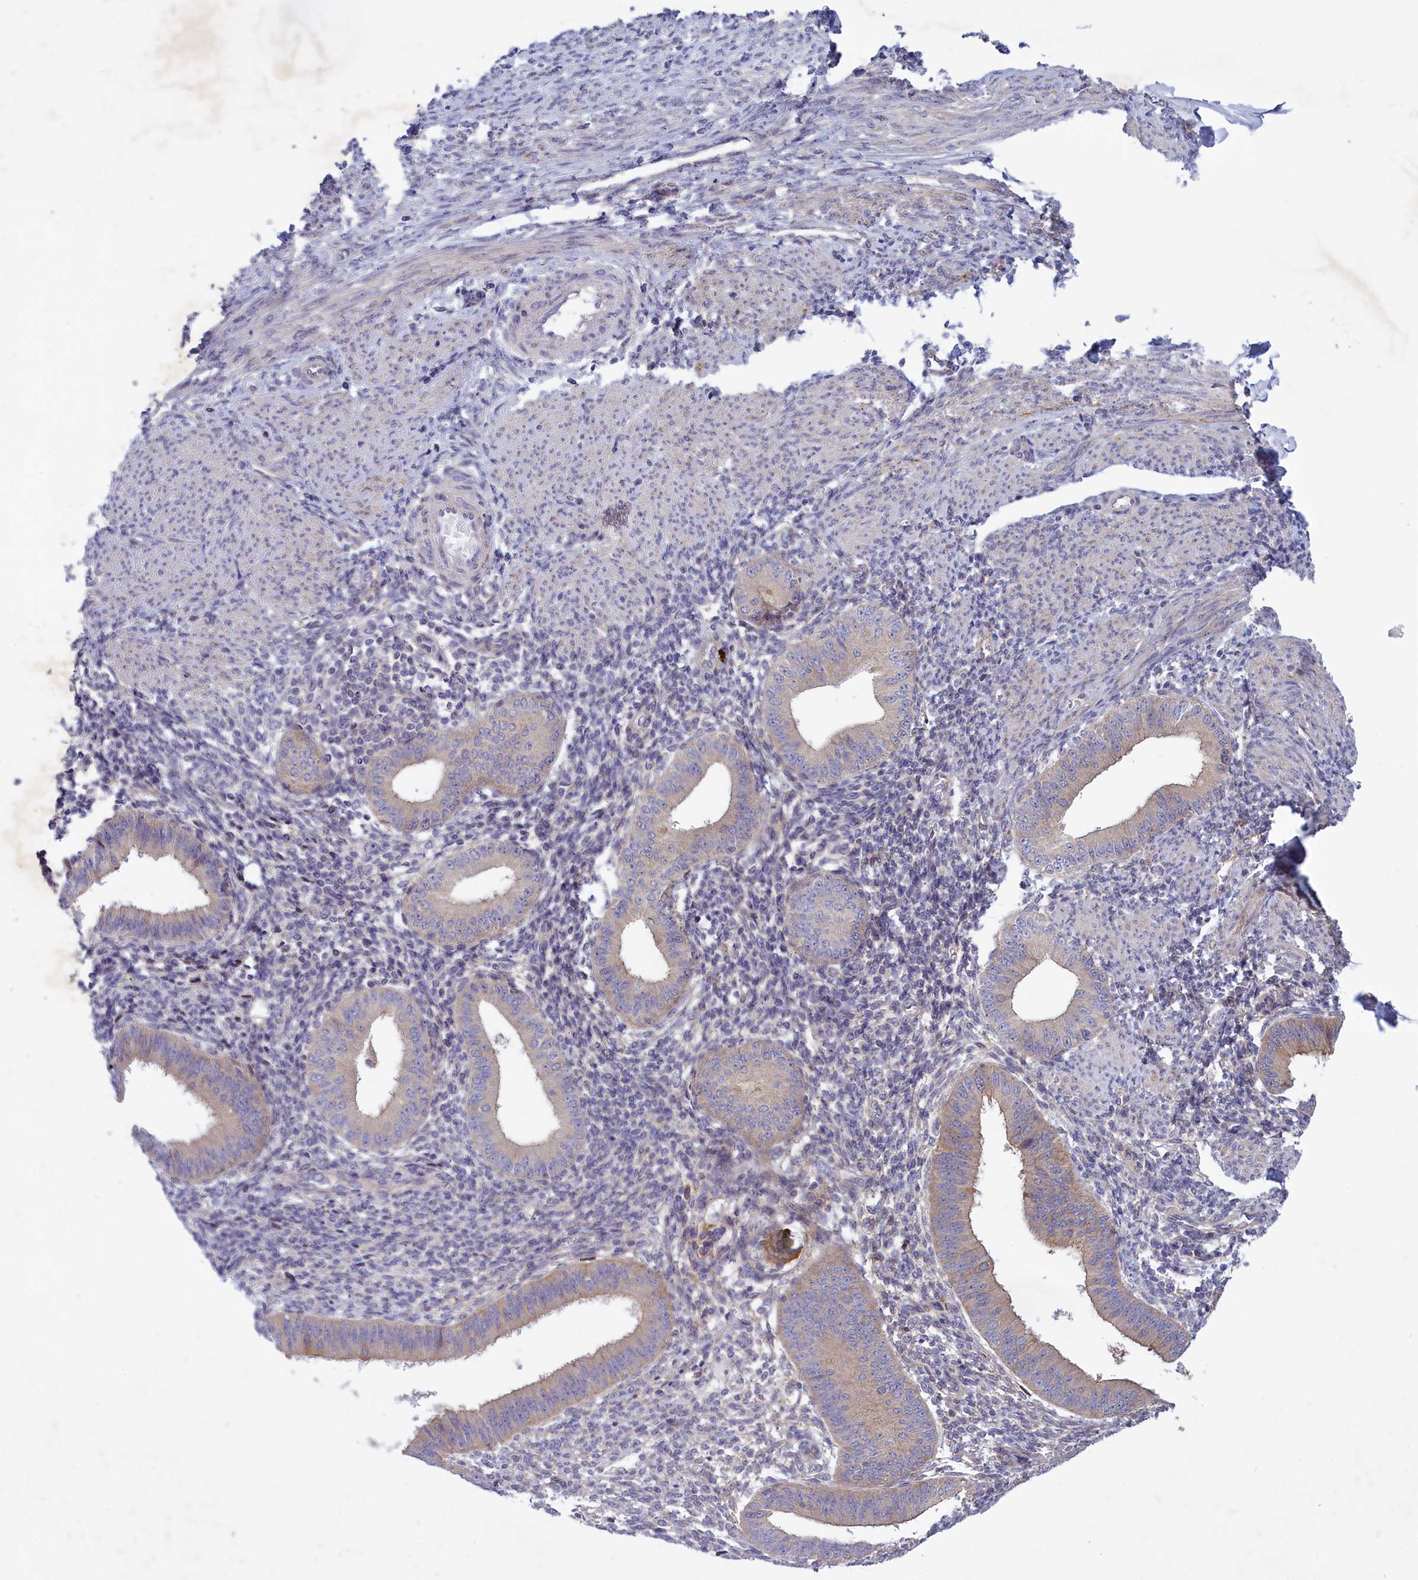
{"staining": {"intensity": "negative", "quantity": "none", "location": "none"}, "tissue": "endometrium", "cell_type": "Cells in endometrial stroma", "image_type": "normal", "snomed": [{"axis": "morphology", "description": "Normal tissue, NOS"}, {"axis": "topography", "description": "Uterus"}, {"axis": "topography", "description": "Endometrium"}], "caption": "Cells in endometrial stroma are negative for protein expression in normal human endometrium. (DAB immunohistochemistry, high magnification).", "gene": "CORO2A", "patient": {"sex": "female", "age": 48}}